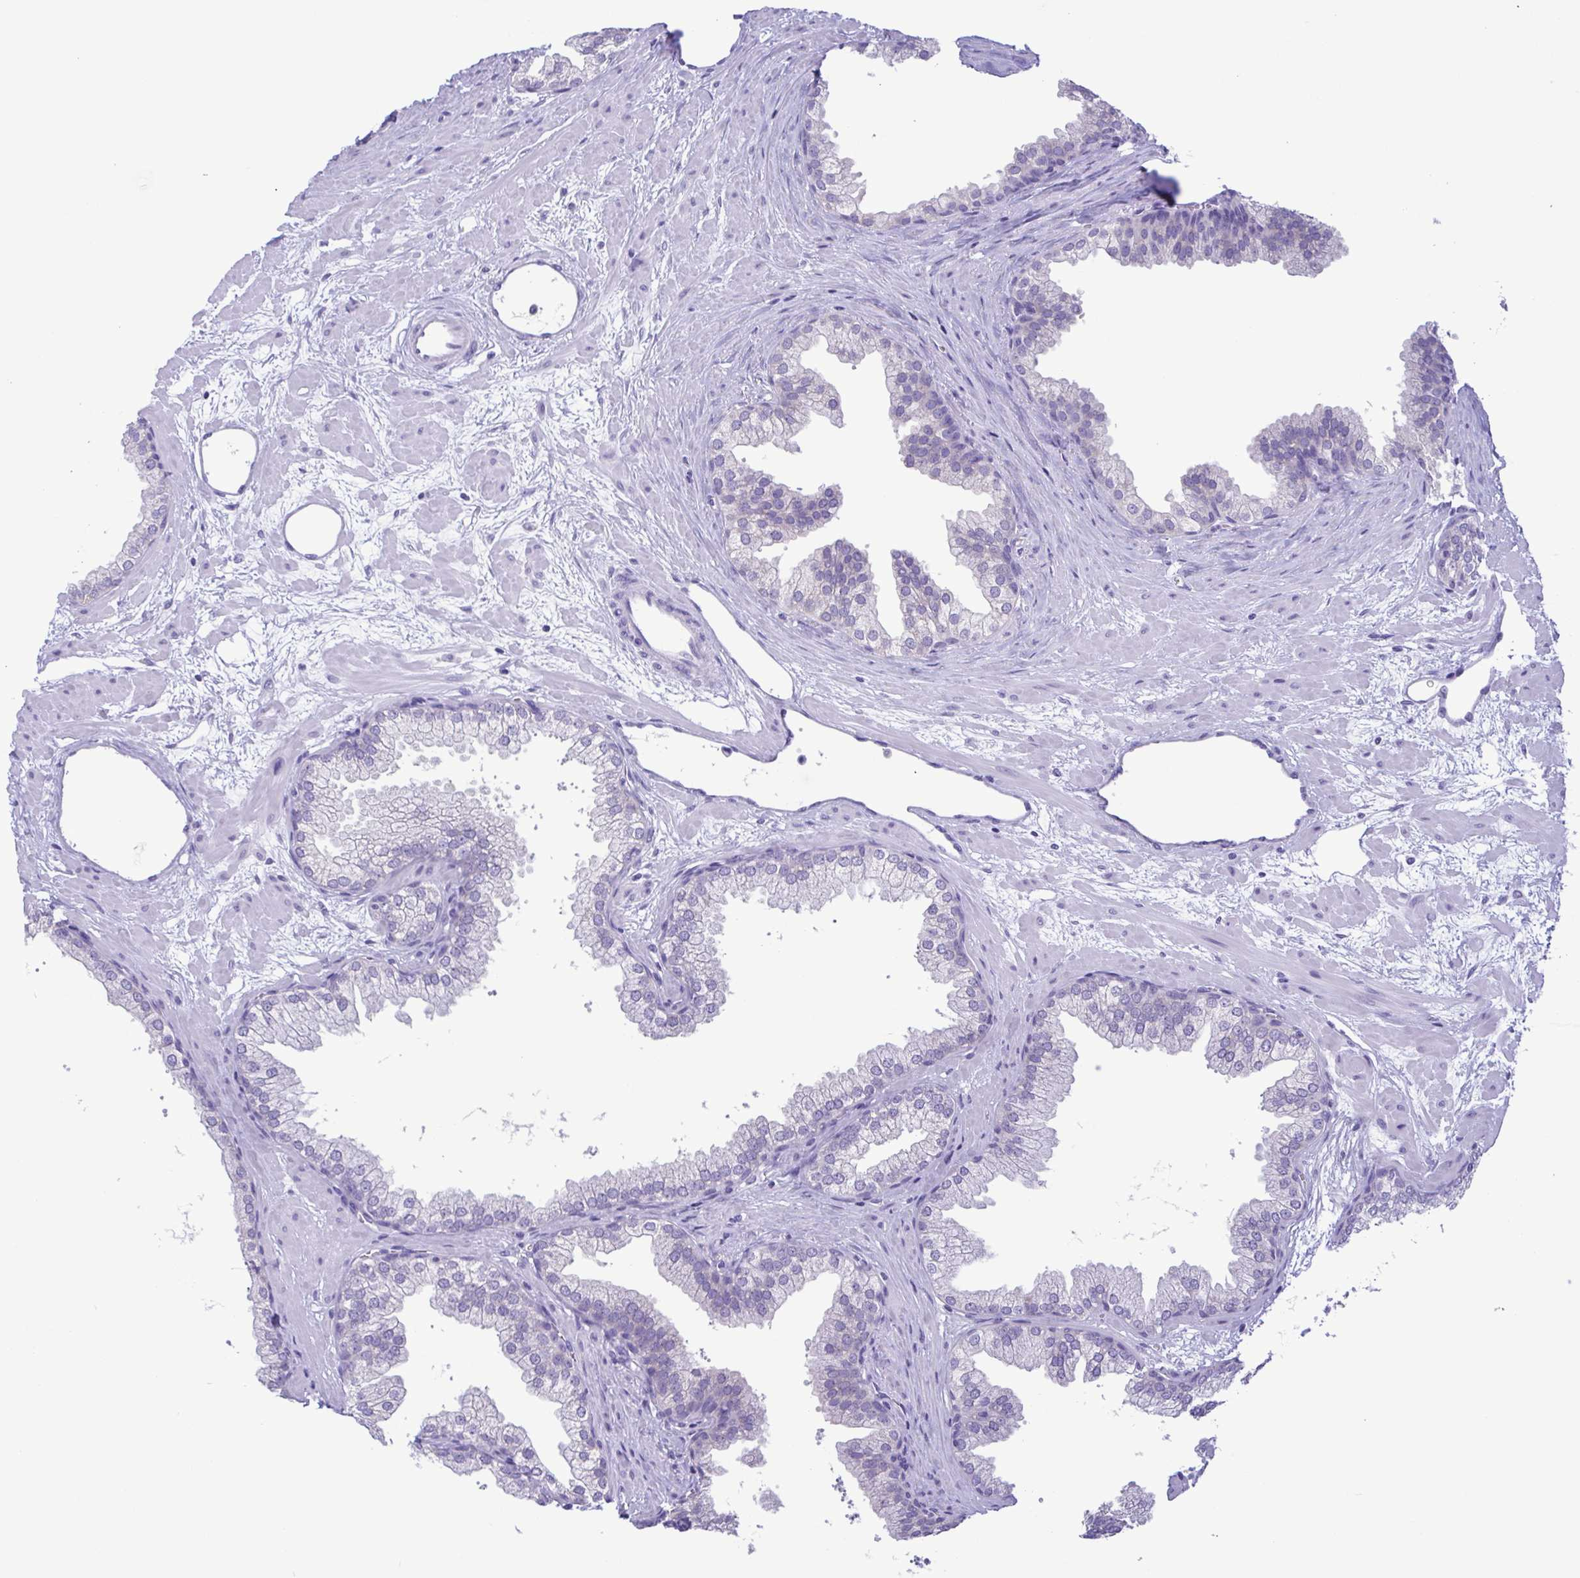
{"staining": {"intensity": "negative", "quantity": "none", "location": "none"}, "tissue": "prostate", "cell_type": "Glandular cells", "image_type": "normal", "snomed": [{"axis": "morphology", "description": "Normal tissue, NOS"}, {"axis": "topography", "description": "Prostate"}], "caption": "DAB immunohistochemical staining of normal prostate shows no significant positivity in glandular cells.", "gene": "TNNI3", "patient": {"sex": "male", "age": 37}}